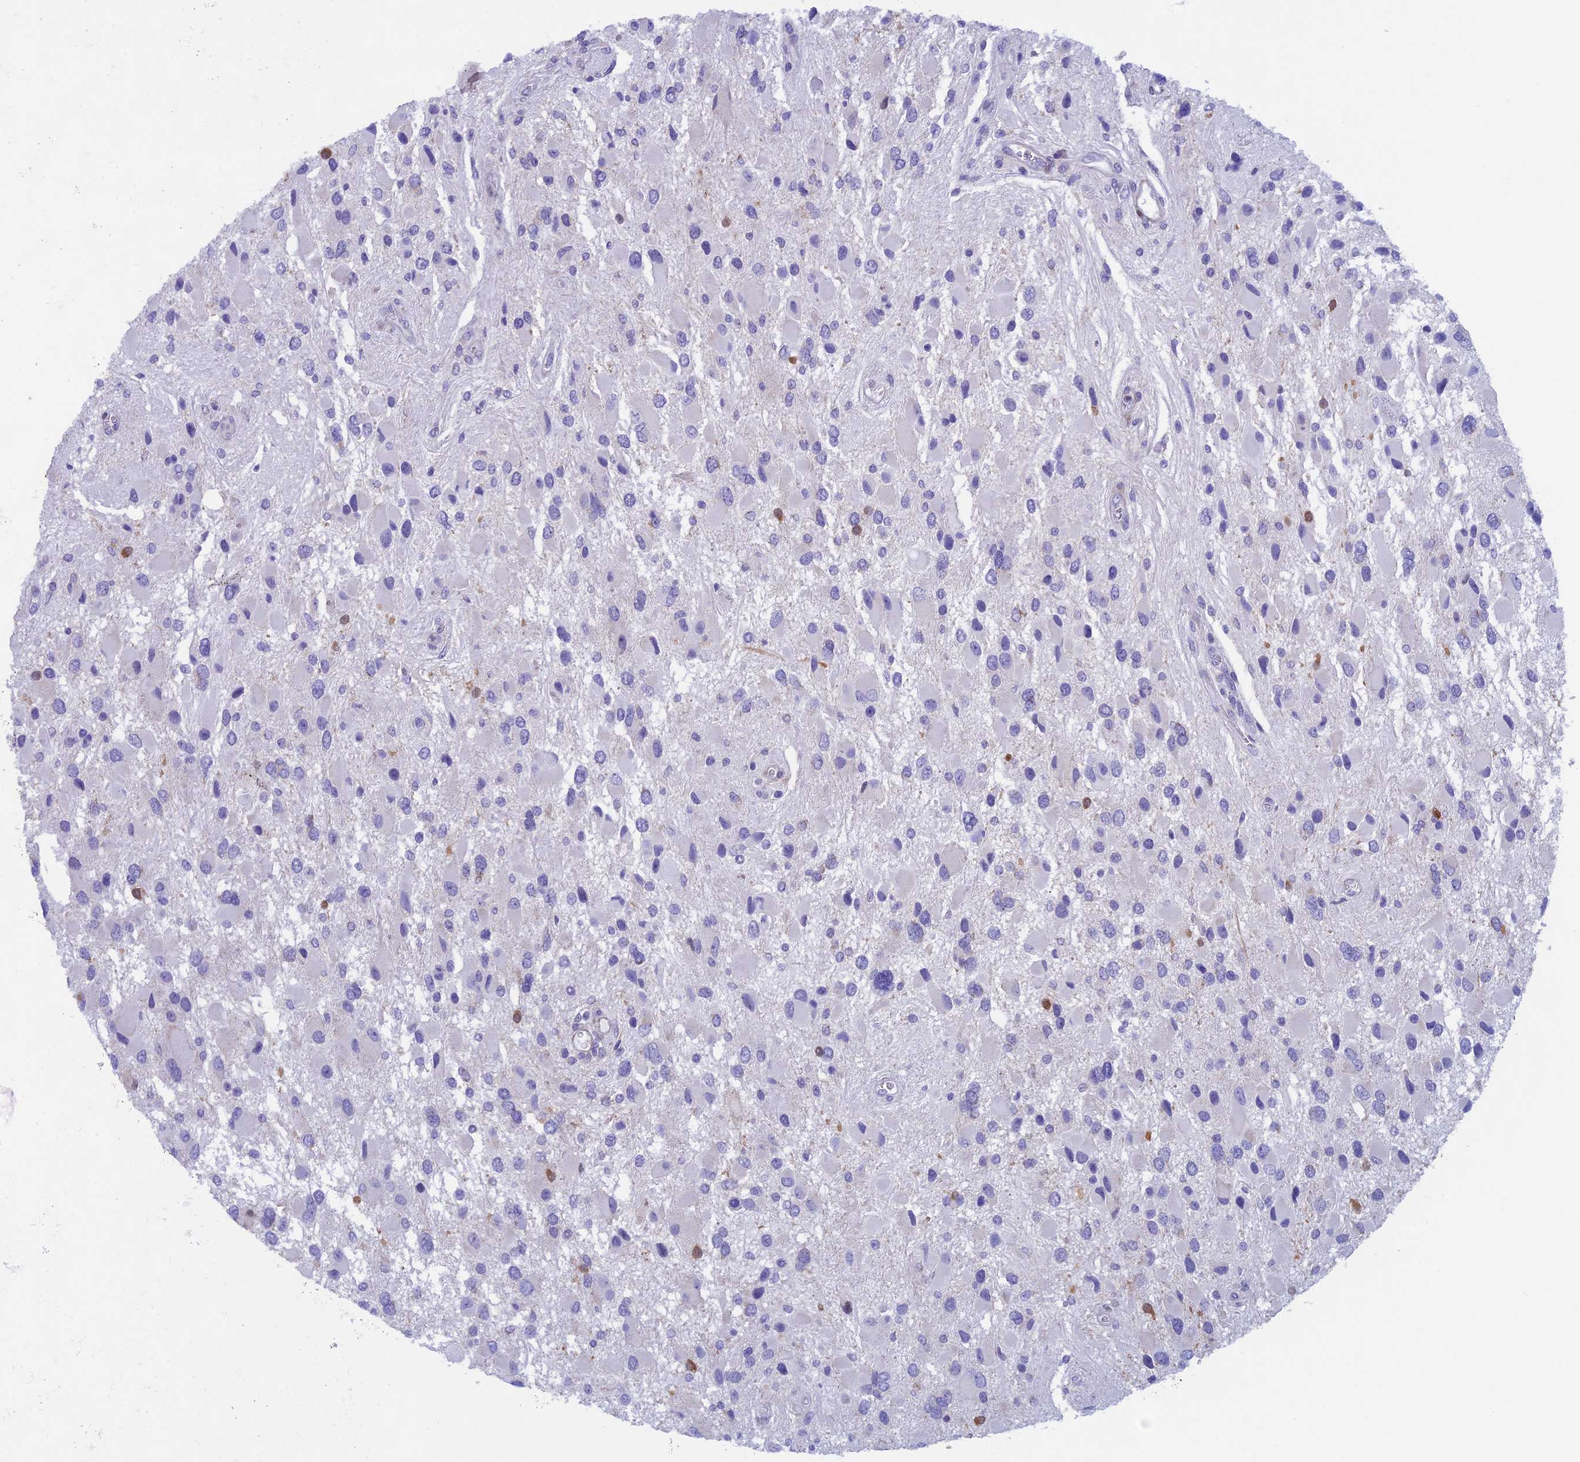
{"staining": {"intensity": "negative", "quantity": "none", "location": "none"}, "tissue": "glioma", "cell_type": "Tumor cells", "image_type": "cancer", "snomed": [{"axis": "morphology", "description": "Glioma, malignant, High grade"}, {"axis": "topography", "description": "Brain"}], "caption": "Glioma stained for a protein using IHC shows no positivity tumor cells.", "gene": "IGSF6", "patient": {"sex": "male", "age": 53}}